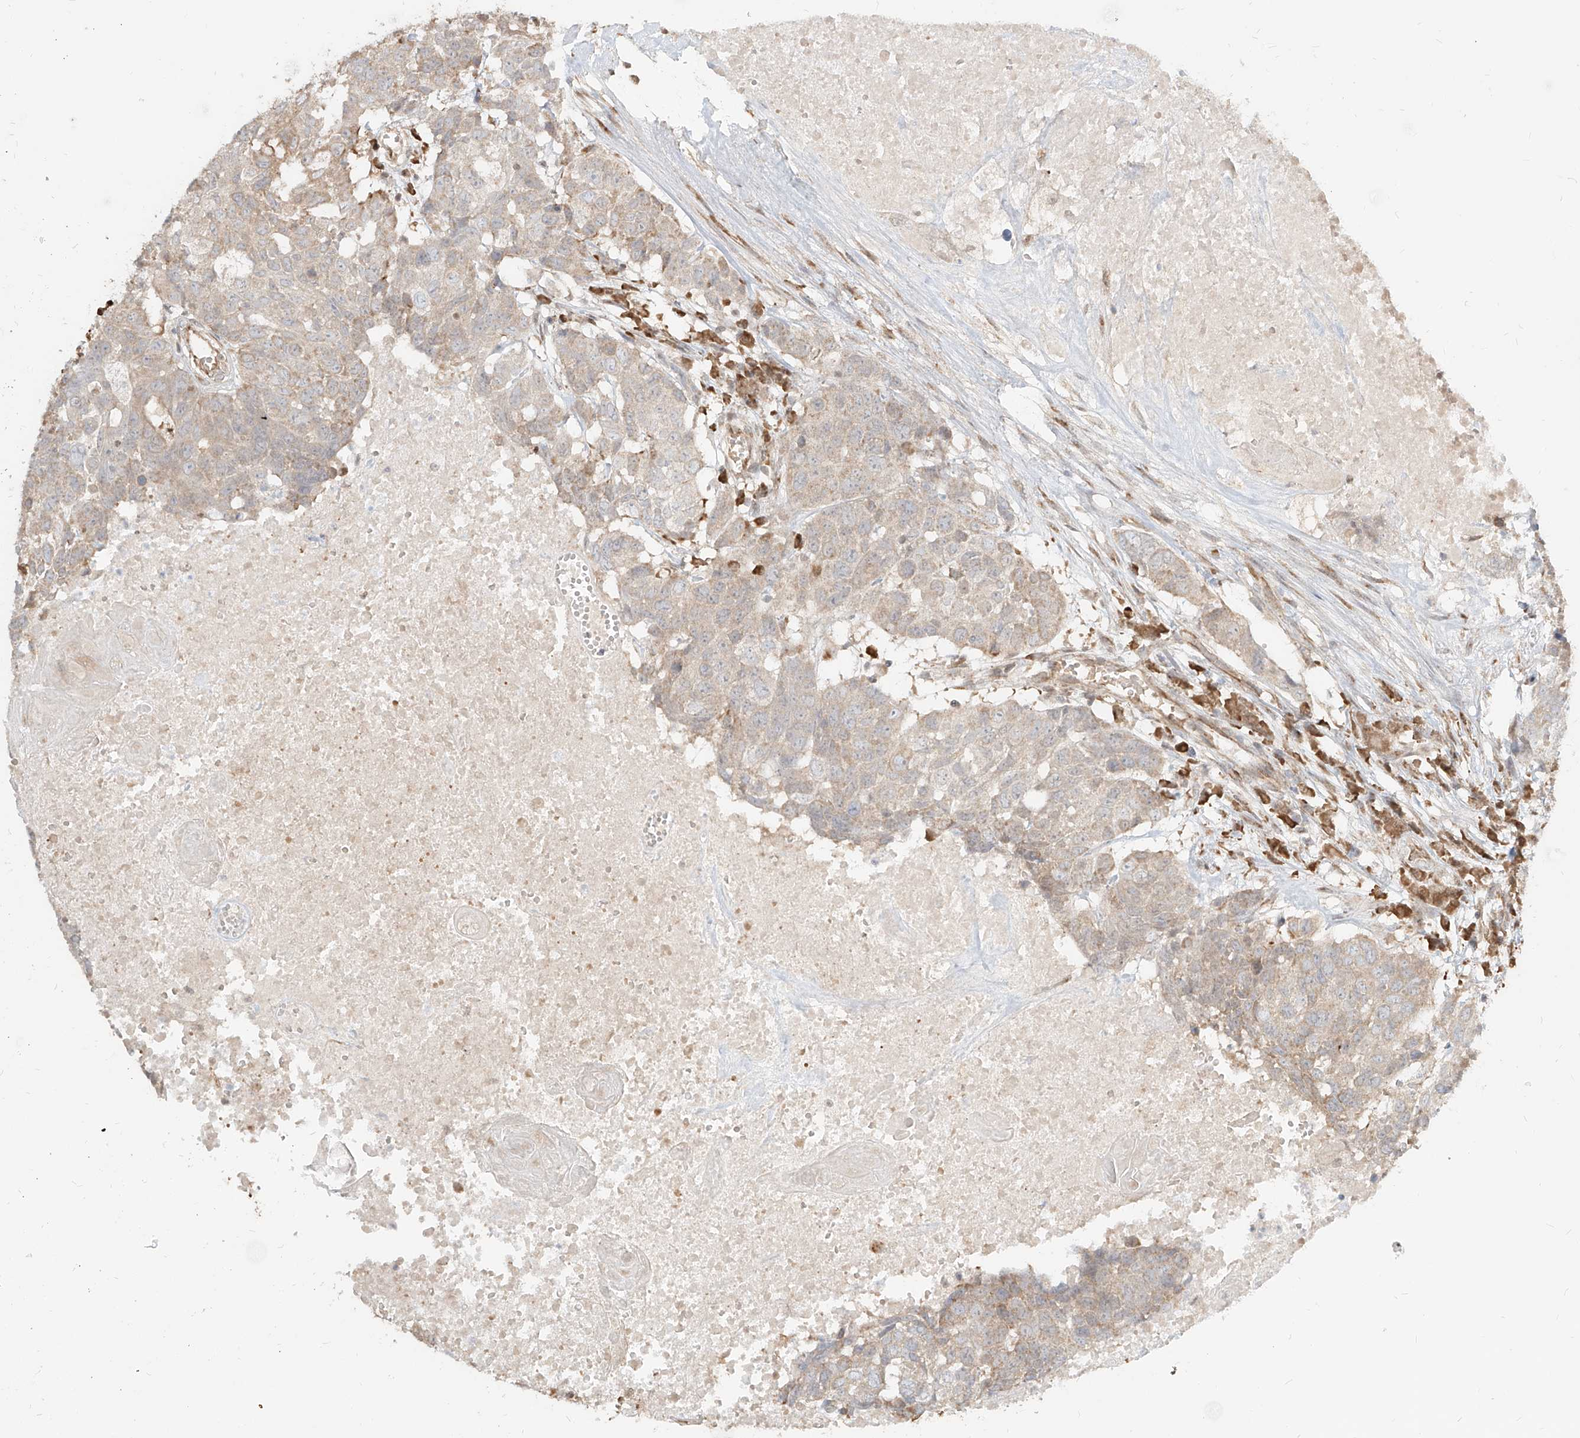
{"staining": {"intensity": "weak", "quantity": "25%-75%", "location": "cytoplasmic/membranous"}, "tissue": "head and neck cancer", "cell_type": "Tumor cells", "image_type": "cancer", "snomed": [{"axis": "morphology", "description": "Squamous cell carcinoma, NOS"}, {"axis": "topography", "description": "Head-Neck"}], "caption": "This is a photomicrograph of immunohistochemistry staining of head and neck cancer, which shows weak expression in the cytoplasmic/membranous of tumor cells.", "gene": "UBE2K", "patient": {"sex": "male", "age": 66}}